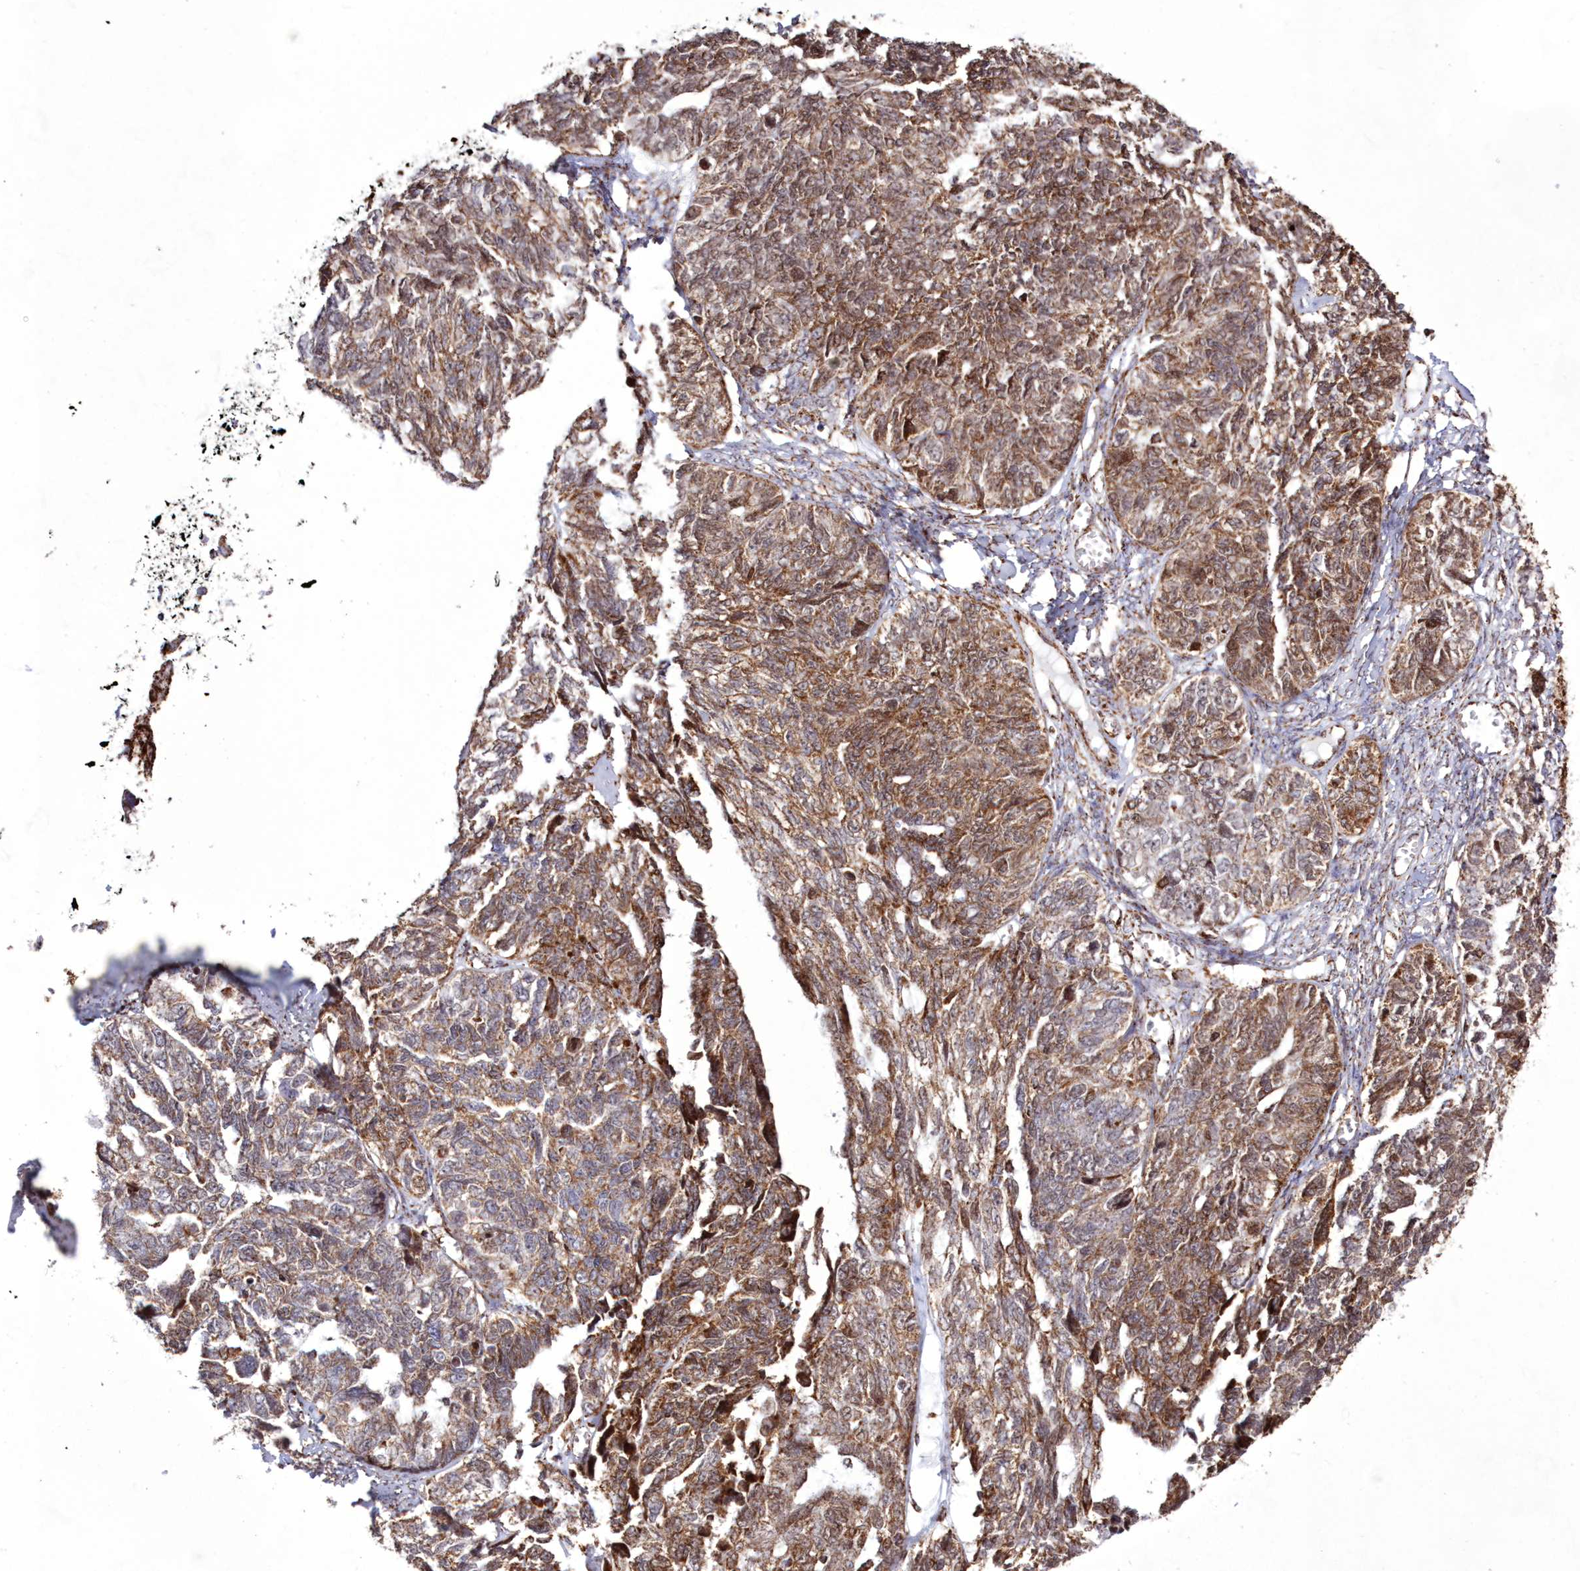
{"staining": {"intensity": "moderate", "quantity": ">75%", "location": "cytoplasmic/membranous"}, "tissue": "ovarian cancer", "cell_type": "Tumor cells", "image_type": "cancer", "snomed": [{"axis": "morphology", "description": "Cystadenocarcinoma, serous, NOS"}, {"axis": "topography", "description": "Ovary"}], "caption": "The immunohistochemical stain shows moderate cytoplasmic/membranous staining in tumor cells of ovarian cancer tissue. (DAB = brown stain, brightfield microscopy at high magnification).", "gene": "HADHB", "patient": {"sex": "female", "age": 79}}